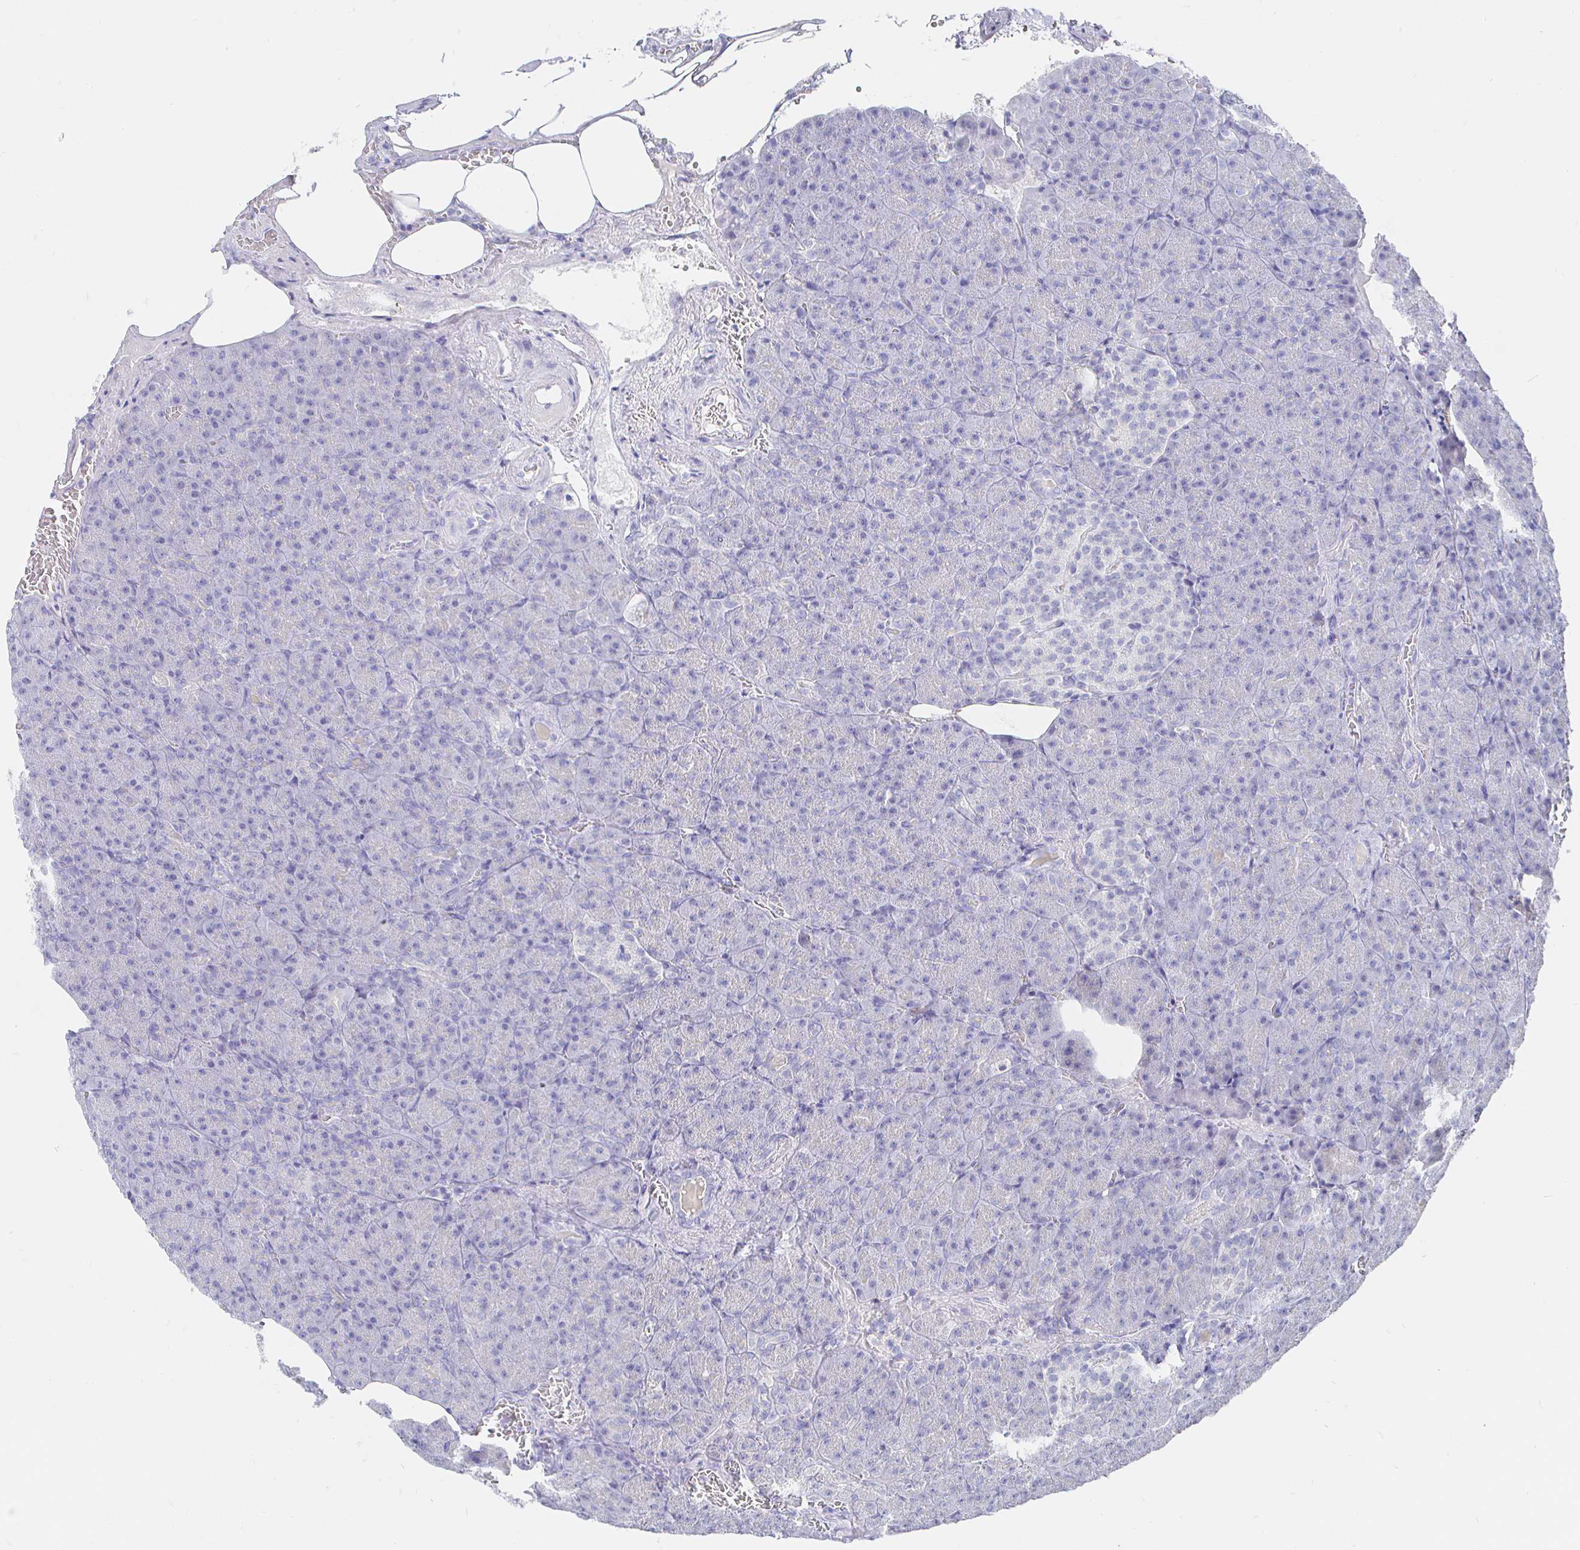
{"staining": {"intensity": "negative", "quantity": "none", "location": "none"}, "tissue": "pancreas", "cell_type": "Exocrine glandular cells", "image_type": "normal", "snomed": [{"axis": "morphology", "description": "Normal tissue, NOS"}, {"axis": "topography", "description": "Pancreas"}], "caption": "This is an immunohistochemistry (IHC) photomicrograph of benign human pancreas. There is no positivity in exocrine glandular cells.", "gene": "LRRC23", "patient": {"sex": "female", "age": 74}}